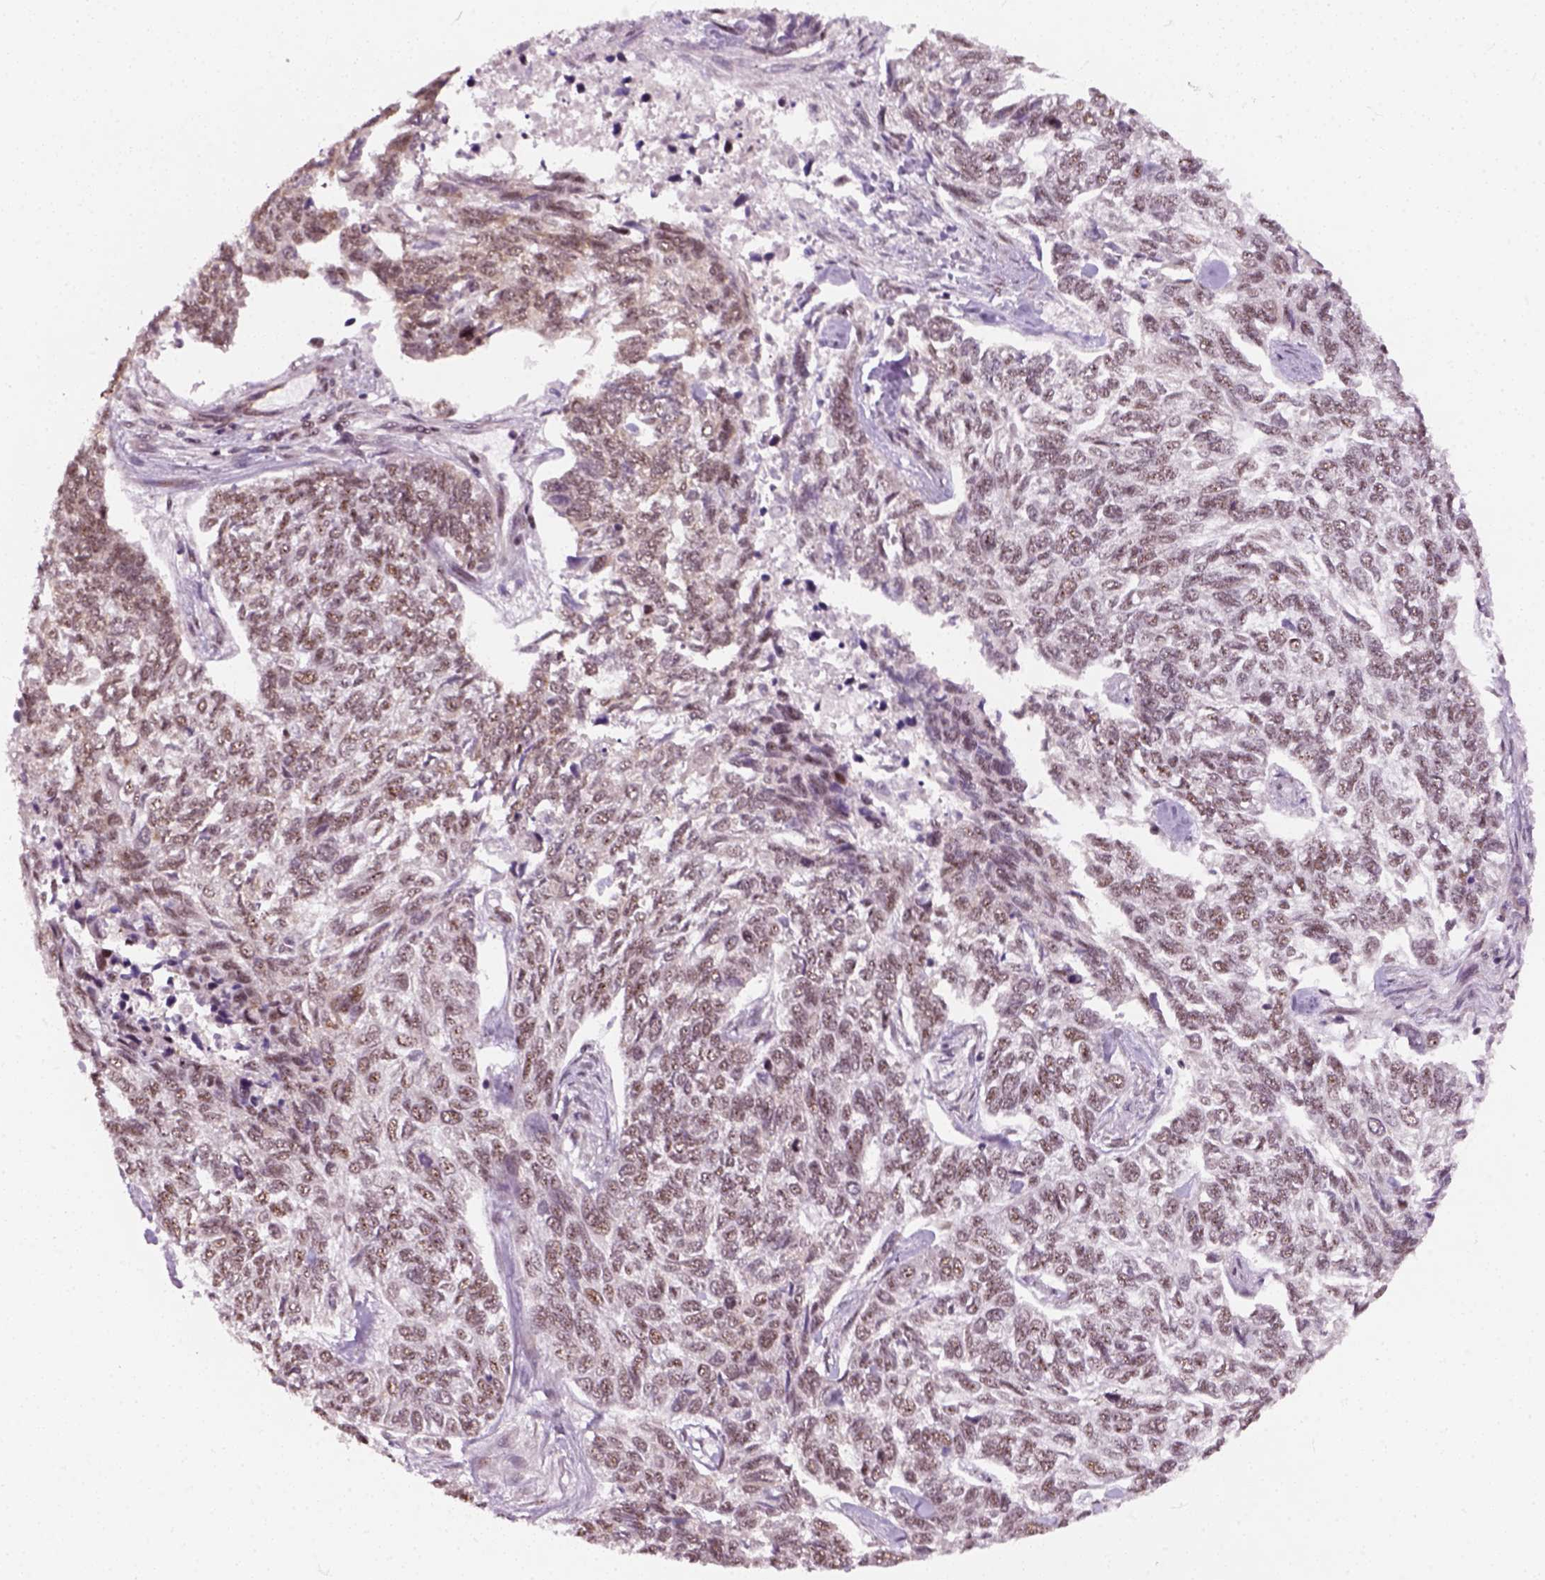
{"staining": {"intensity": "weak", "quantity": ">75%", "location": "nuclear"}, "tissue": "skin cancer", "cell_type": "Tumor cells", "image_type": "cancer", "snomed": [{"axis": "morphology", "description": "Basal cell carcinoma"}, {"axis": "topography", "description": "Skin"}], "caption": "Tumor cells reveal weak nuclear positivity in about >75% of cells in skin cancer.", "gene": "GTF2F1", "patient": {"sex": "female", "age": 65}}